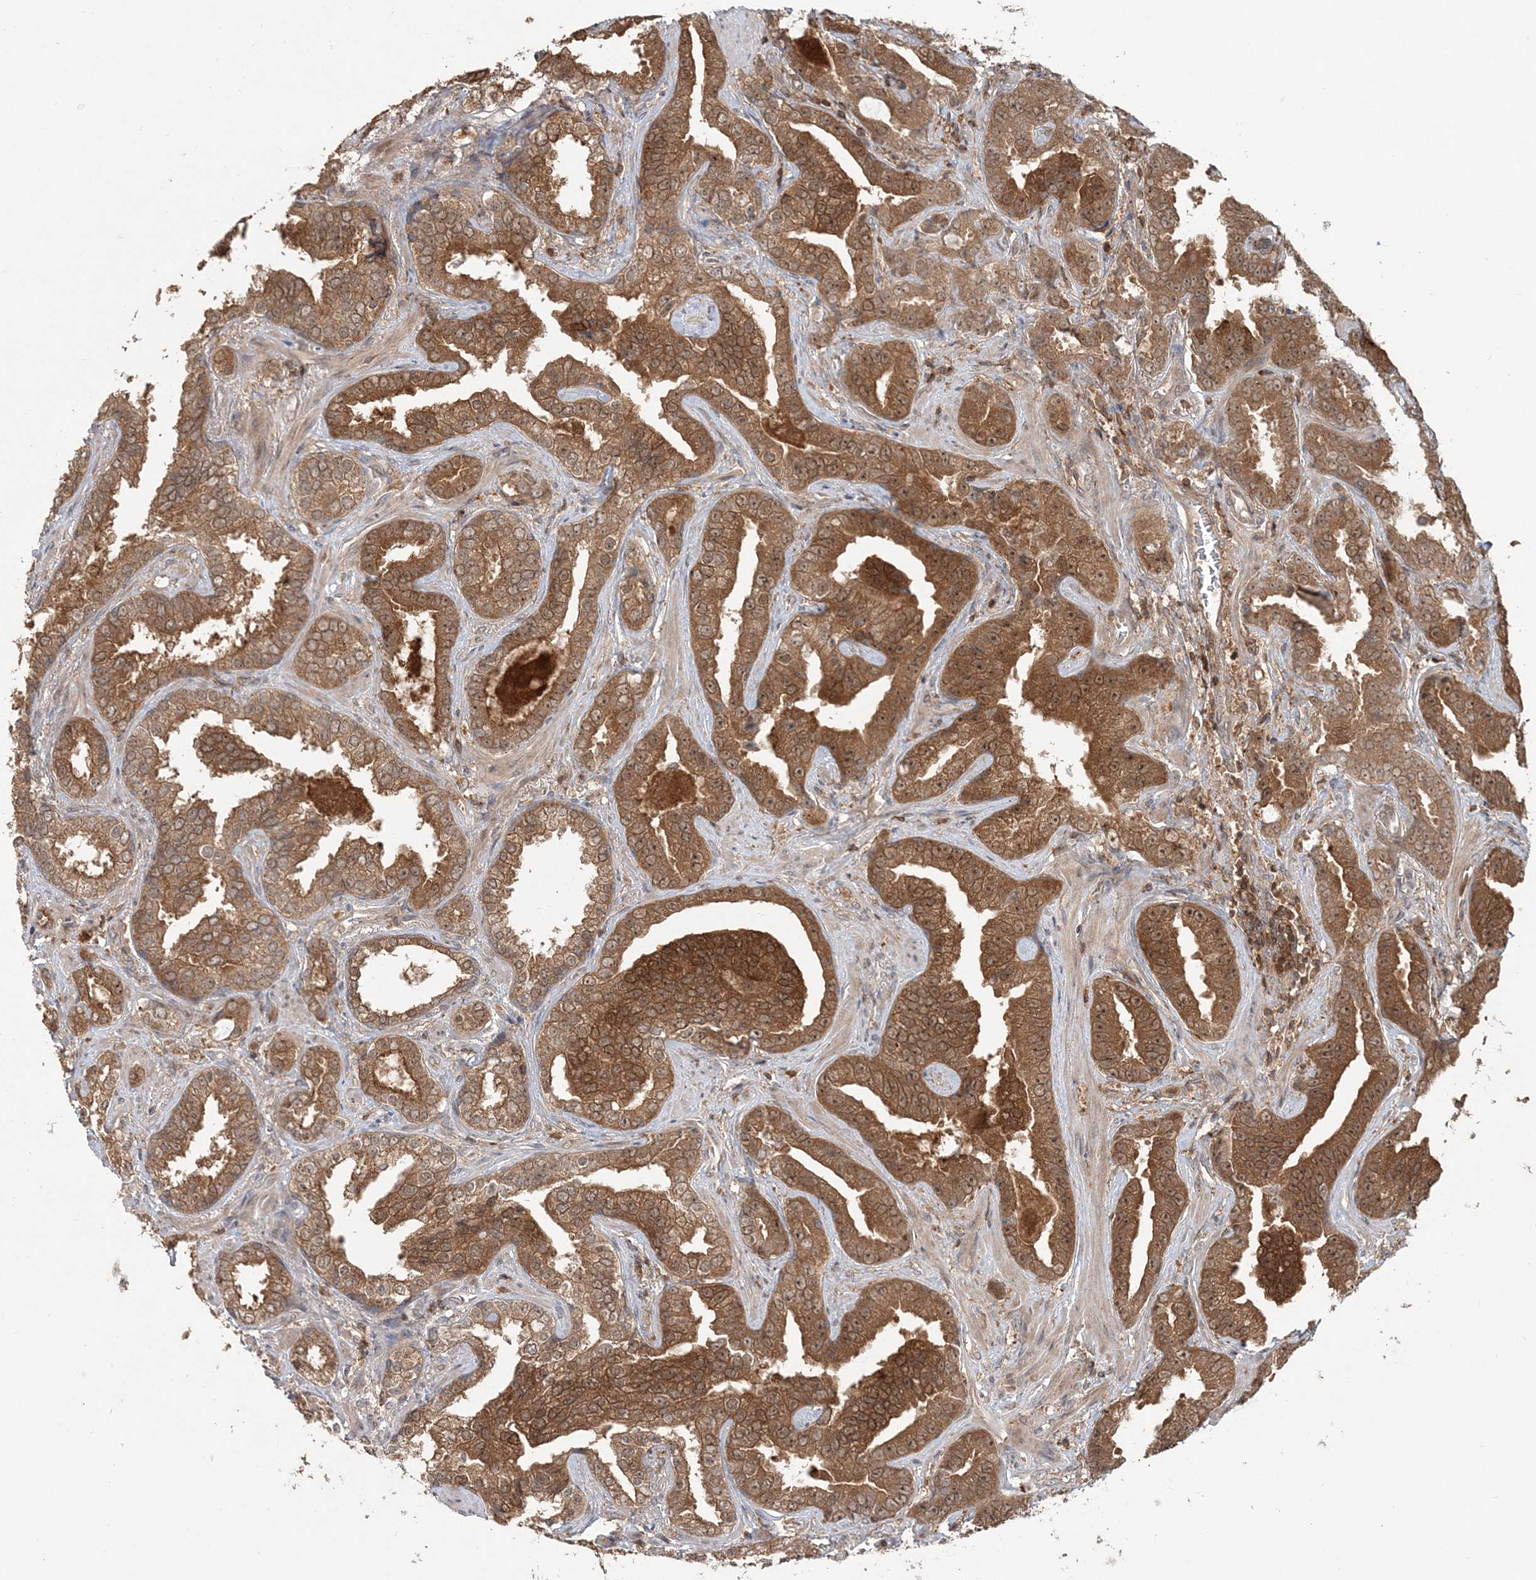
{"staining": {"intensity": "moderate", "quantity": ">75%", "location": "cytoplasmic/membranous"}, "tissue": "prostate cancer", "cell_type": "Tumor cells", "image_type": "cancer", "snomed": [{"axis": "morphology", "description": "Adenocarcinoma, Low grade"}, {"axis": "topography", "description": "Prostate"}], "caption": "Immunohistochemical staining of human prostate cancer (adenocarcinoma (low-grade)) shows moderate cytoplasmic/membranous protein positivity in approximately >75% of tumor cells.", "gene": "CAB39", "patient": {"sex": "male", "age": 60}}